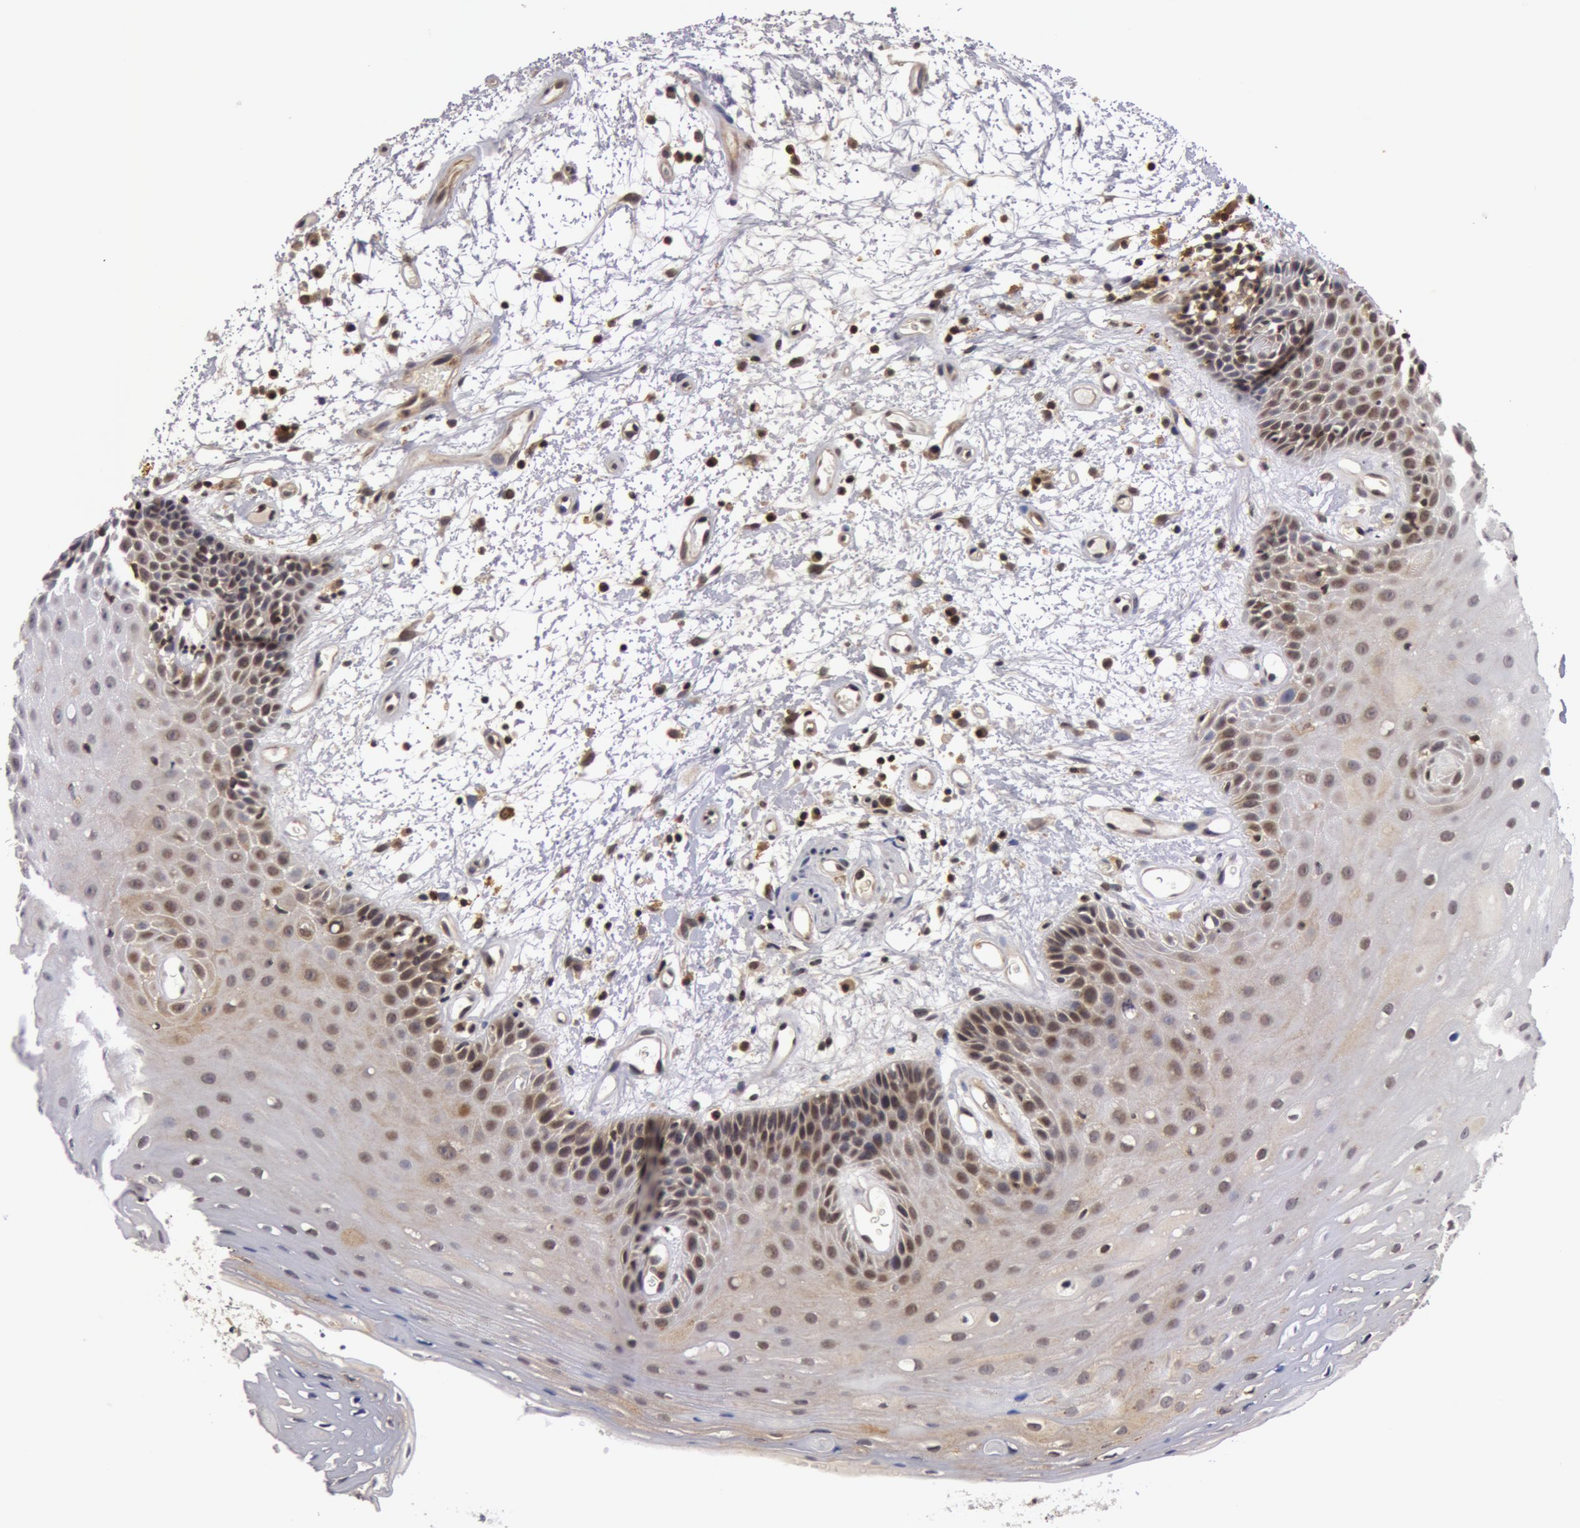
{"staining": {"intensity": "weak", "quantity": "<25%", "location": "nuclear"}, "tissue": "oral mucosa", "cell_type": "Squamous epithelial cells", "image_type": "normal", "snomed": [{"axis": "morphology", "description": "Normal tissue, NOS"}, {"axis": "topography", "description": "Oral tissue"}], "caption": "Histopathology image shows no protein expression in squamous epithelial cells of unremarkable oral mucosa.", "gene": "ZNF350", "patient": {"sex": "female", "age": 79}}